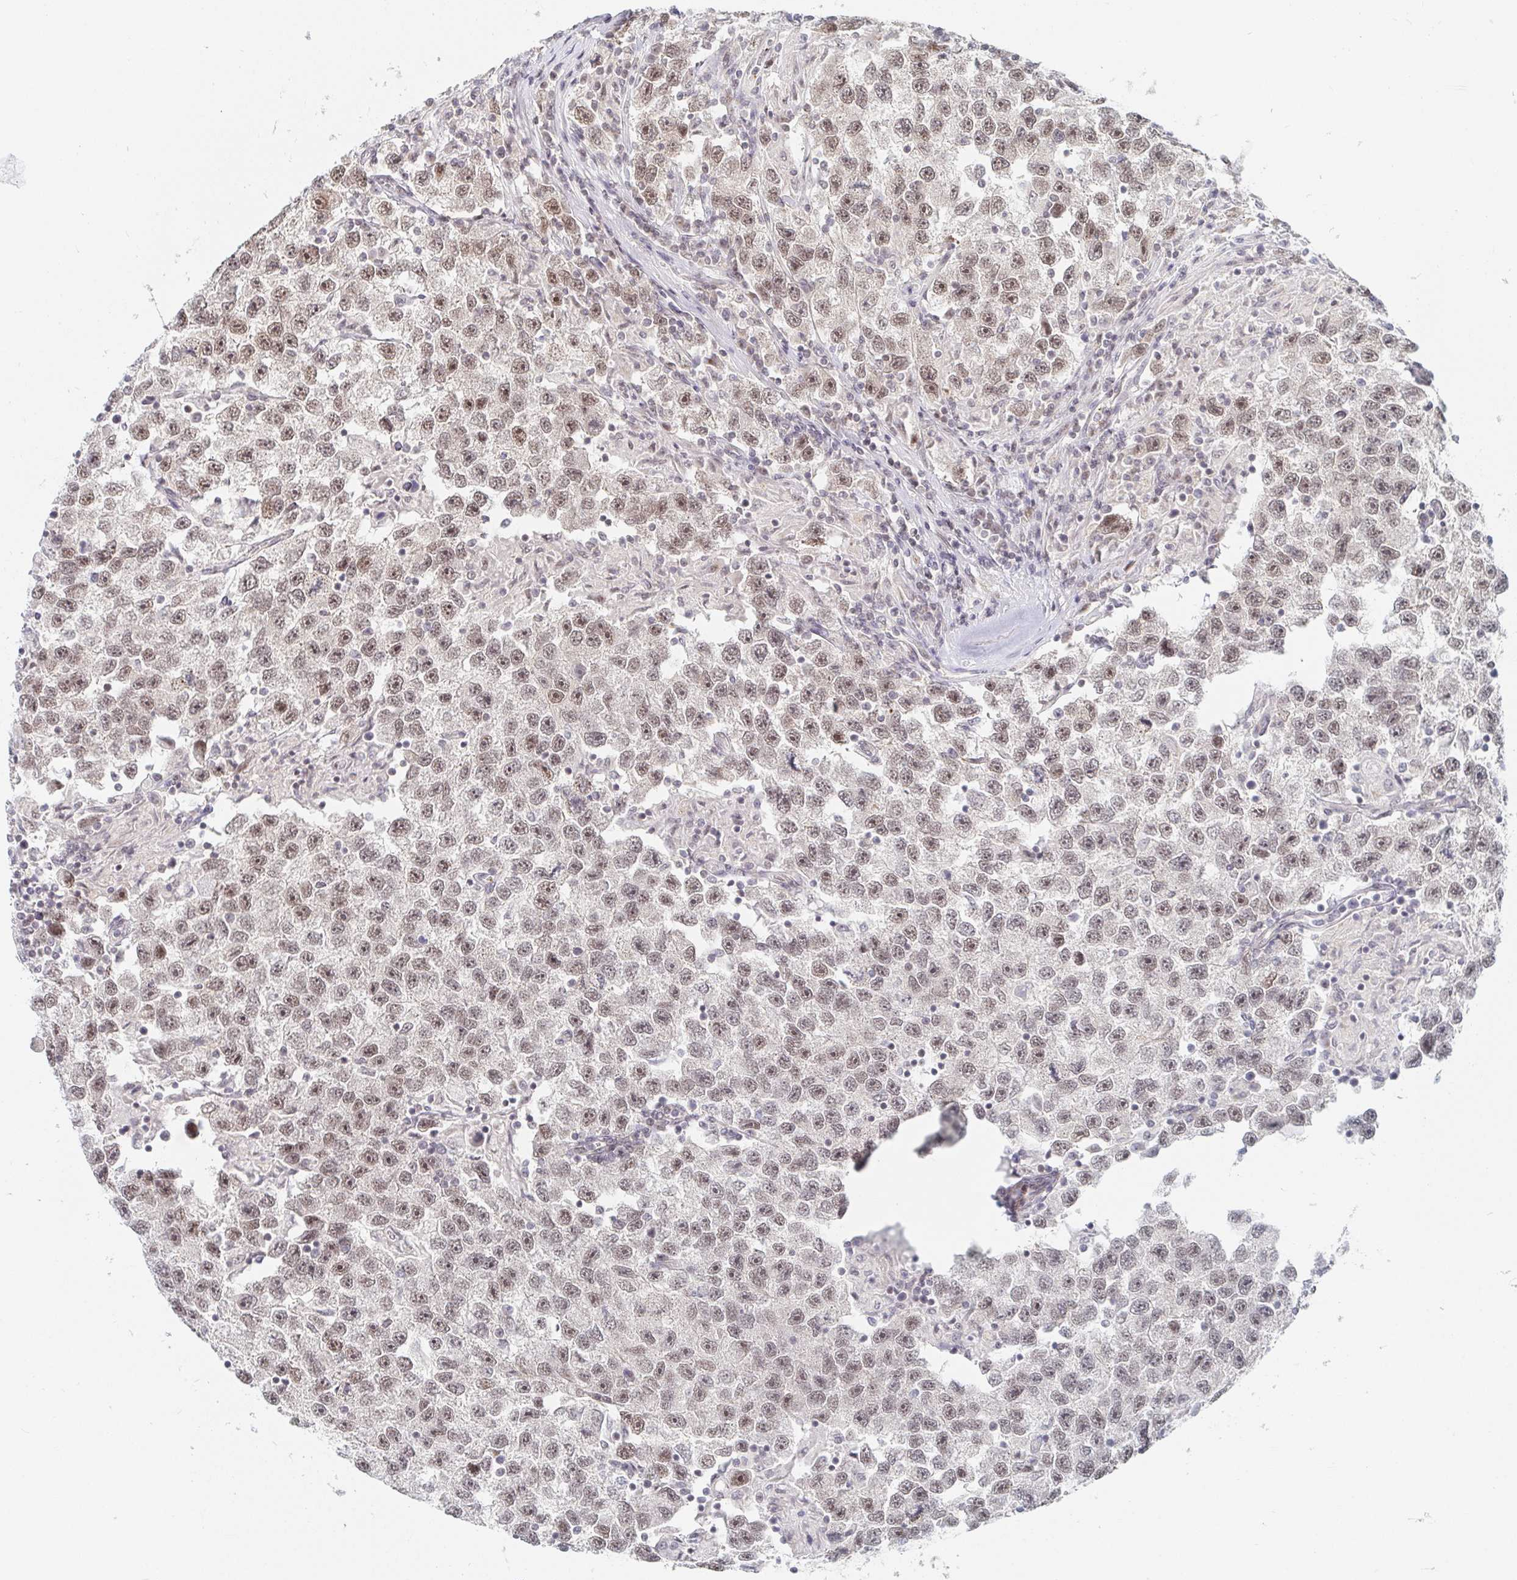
{"staining": {"intensity": "moderate", "quantity": ">75%", "location": "nuclear"}, "tissue": "testis cancer", "cell_type": "Tumor cells", "image_type": "cancer", "snomed": [{"axis": "morphology", "description": "Seminoma, NOS"}, {"axis": "topography", "description": "Testis"}], "caption": "The histopathology image demonstrates a brown stain indicating the presence of a protein in the nuclear of tumor cells in testis cancer. The protein of interest is stained brown, and the nuclei are stained in blue (DAB (3,3'-diaminobenzidine) IHC with brightfield microscopy, high magnification).", "gene": "CHD2", "patient": {"sex": "male", "age": 26}}